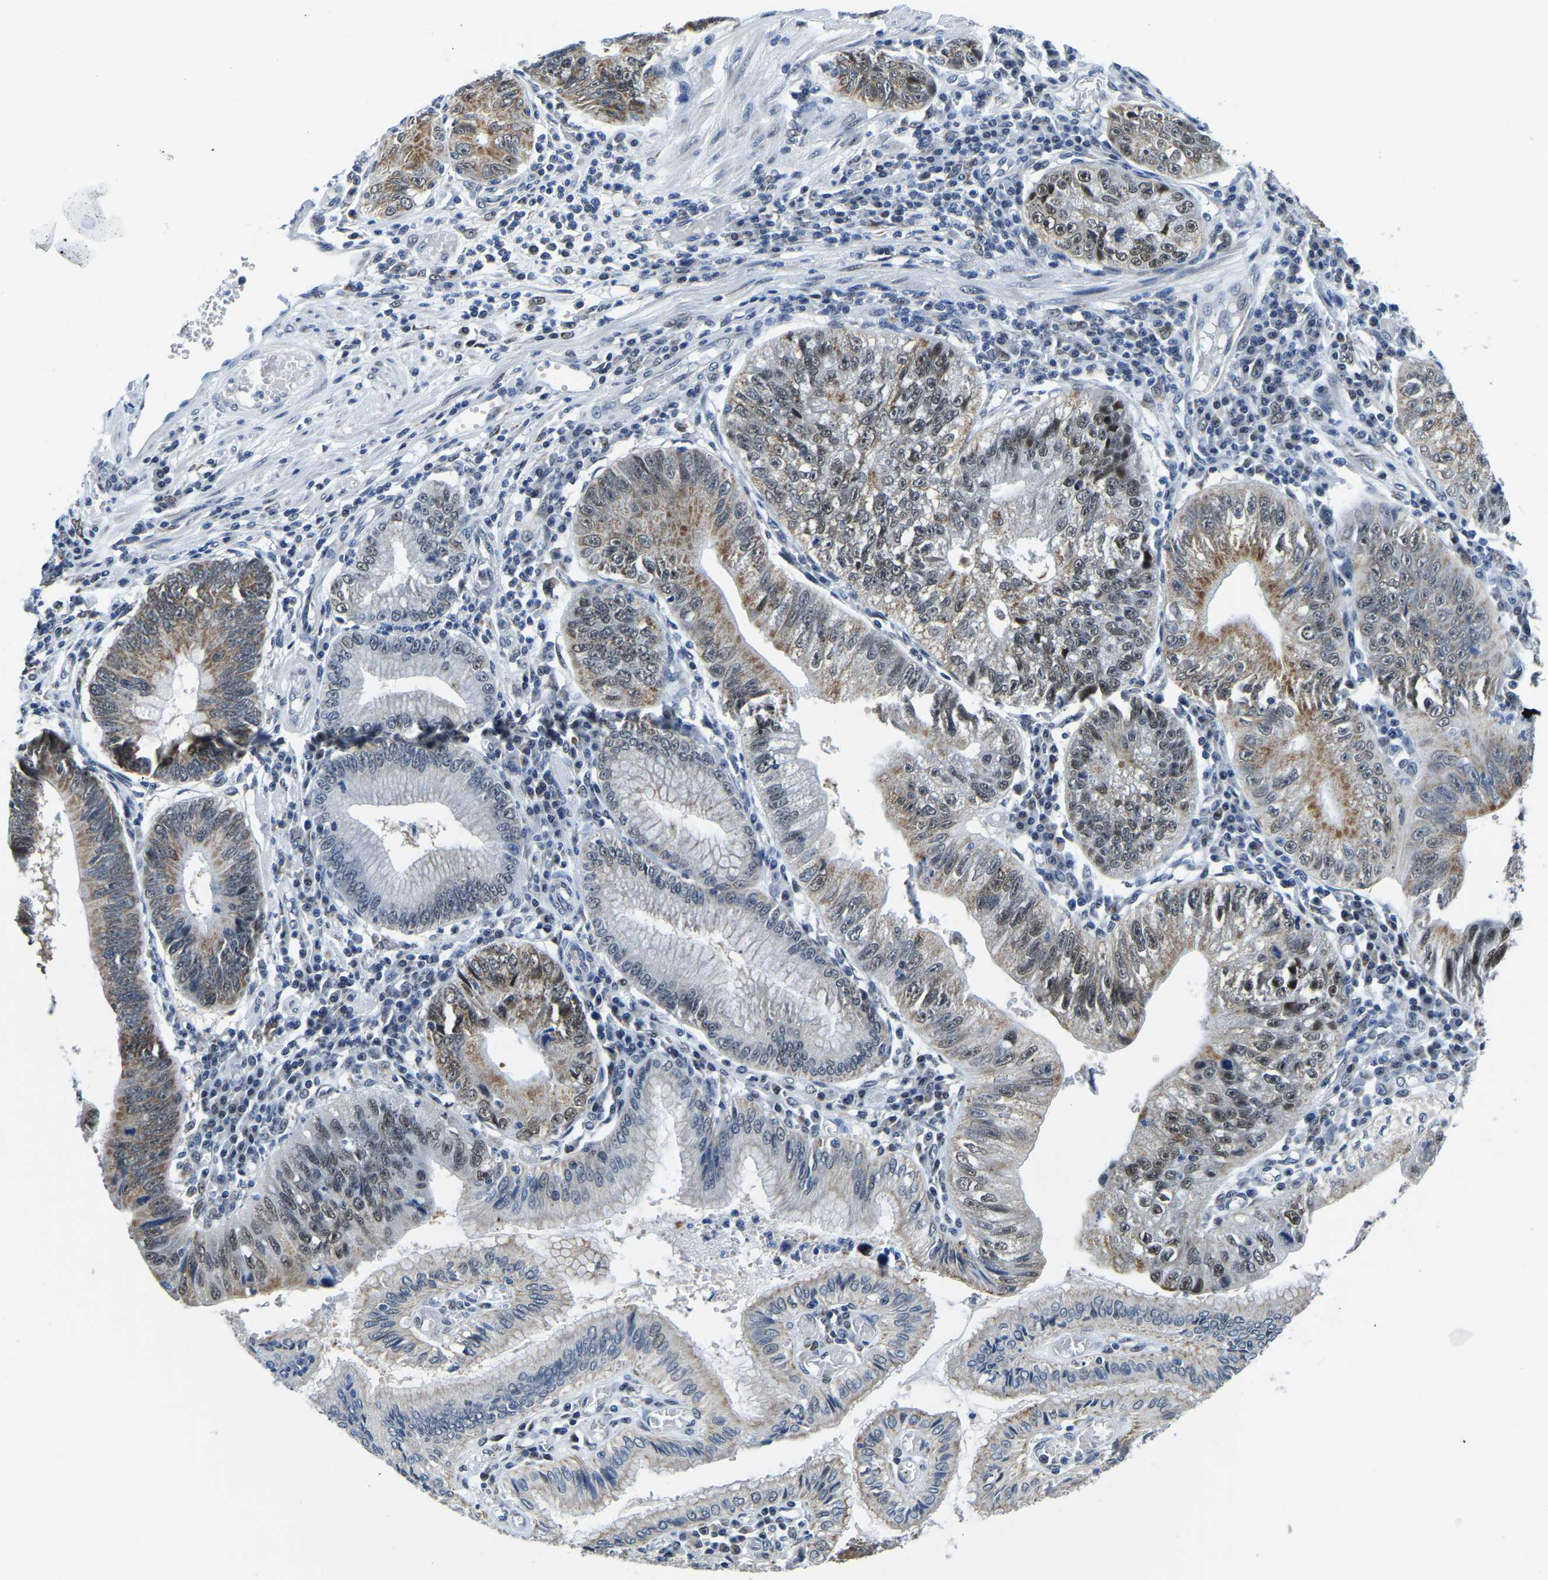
{"staining": {"intensity": "moderate", "quantity": ">75%", "location": "cytoplasmic/membranous,nuclear"}, "tissue": "stomach cancer", "cell_type": "Tumor cells", "image_type": "cancer", "snomed": [{"axis": "morphology", "description": "Adenocarcinoma, NOS"}, {"axis": "topography", "description": "Stomach"}], "caption": "Immunohistochemical staining of human stomach cancer reveals medium levels of moderate cytoplasmic/membranous and nuclear protein staining in about >75% of tumor cells.", "gene": "BNIP3L", "patient": {"sex": "male", "age": 59}}